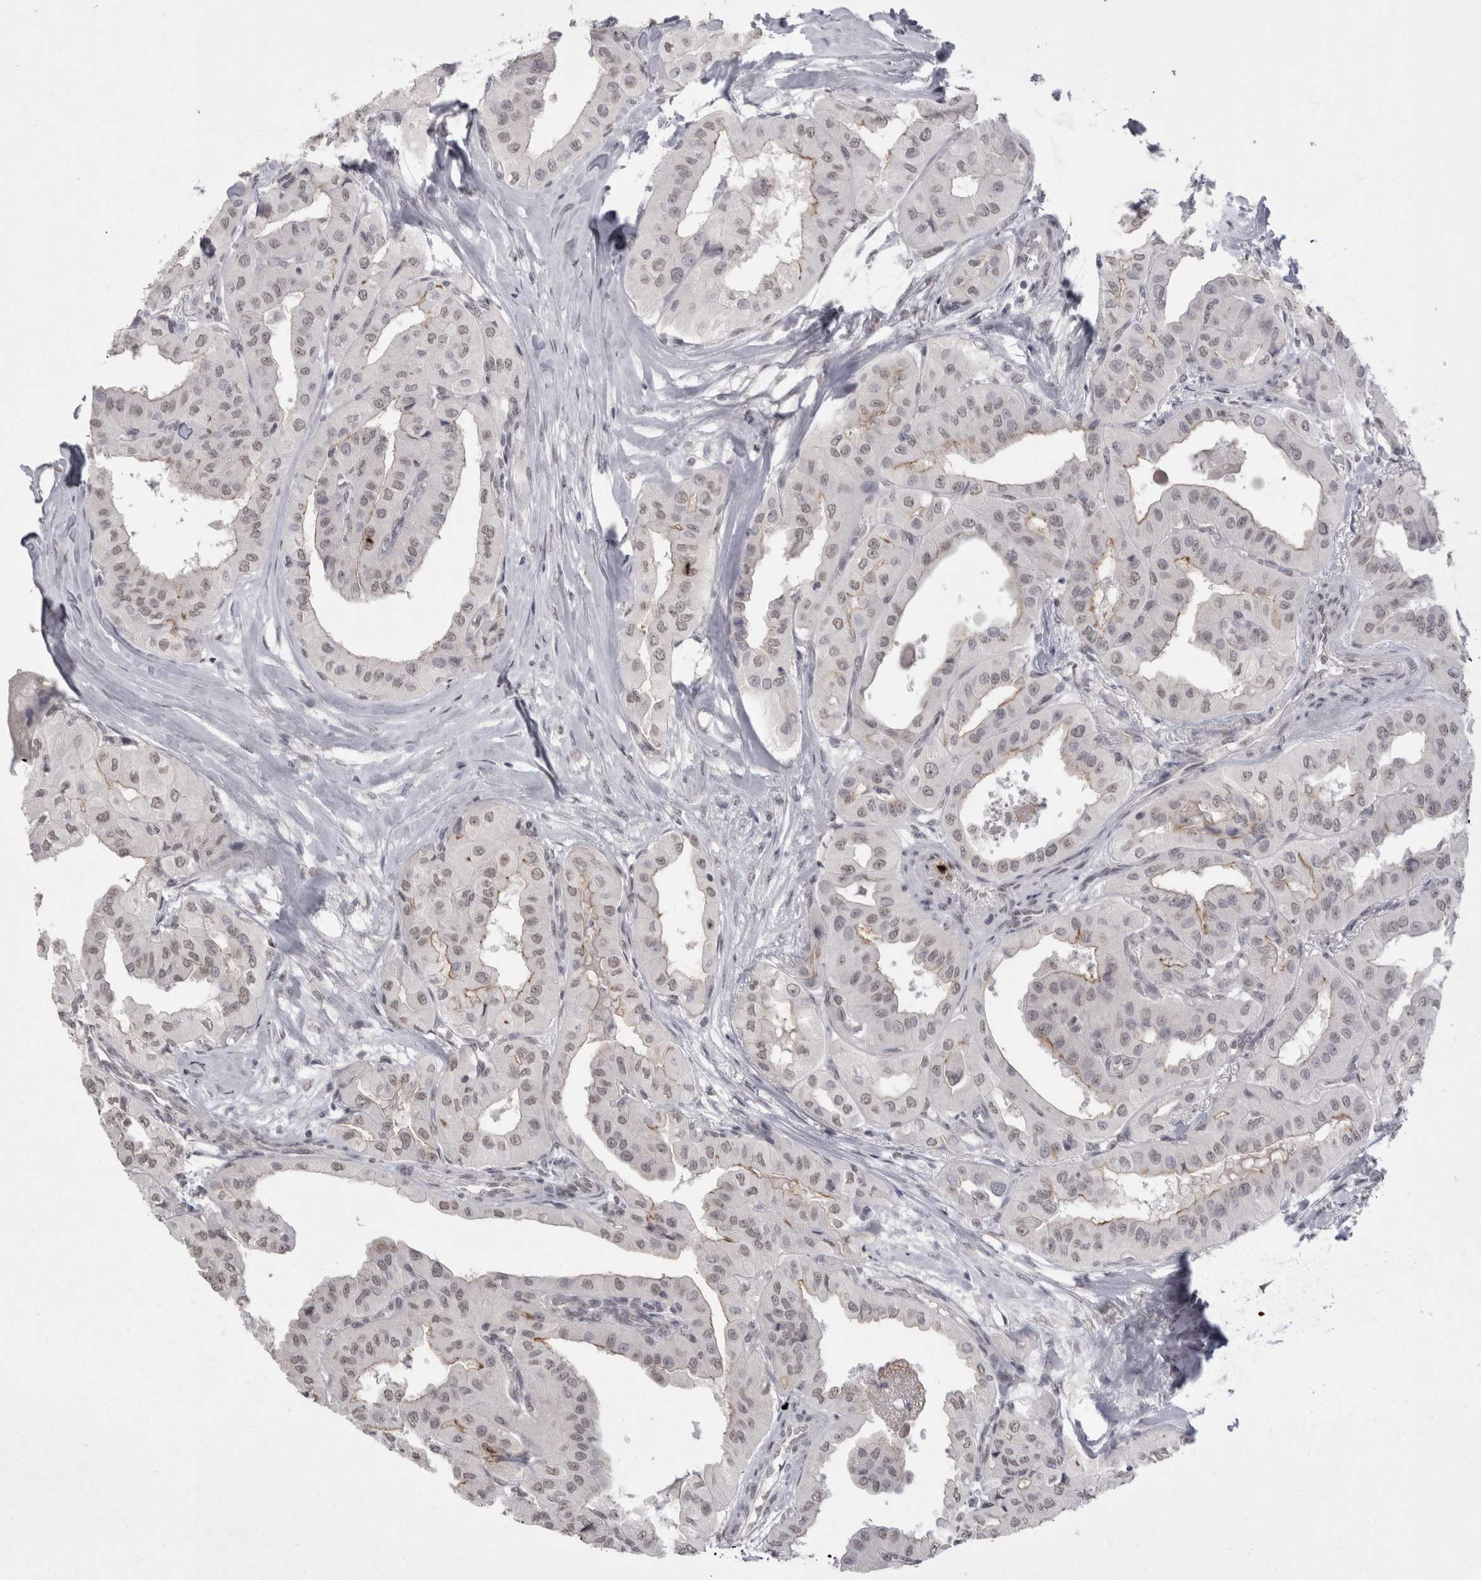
{"staining": {"intensity": "weak", "quantity": ">75%", "location": "cytoplasmic/membranous,nuclear"}, "tissue": "thyroid cancer", "cell_type": "Tumor cells", "image_type": "cancer", "snomed": [{"axis": "morphology", "description": "Papillary adenocarcinoma, NOS"}, {"axis": "topography", "description": "Thyroid gland"}], "caption": "This is an image of immunohistochemistry (IHC) staining of thyroid cancer, which shows weak staining in the cytoplasmic/membranous and nuclear of tumor cells.", "gene": "DDX4", "patient": {"sex": "female", "age": 59}}